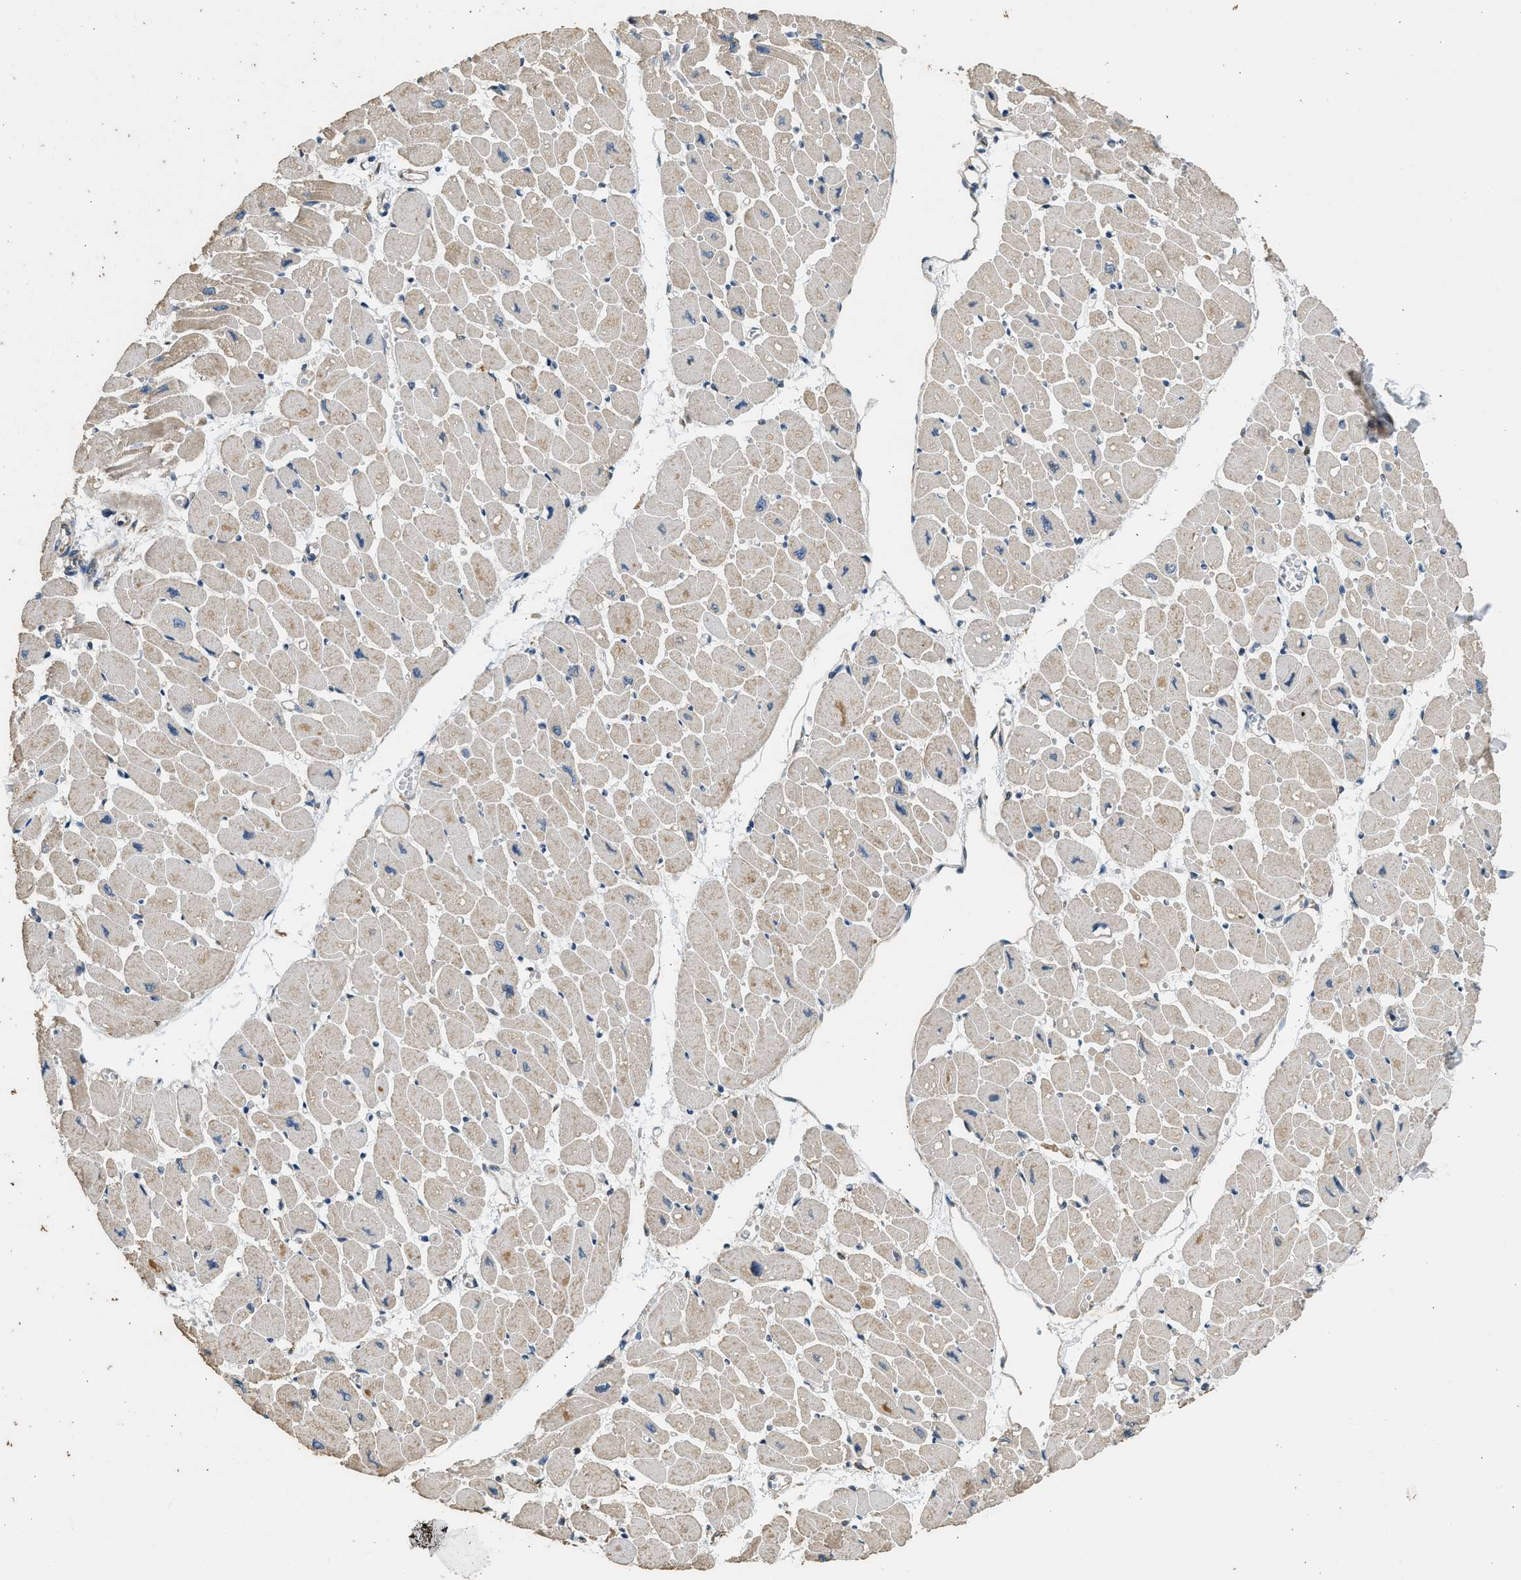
{"staining": {"intensity": "weak", "quantity": "25%-75%", "location": "cytoplasmic/membranous"}, "tissue": "heart muscle", "cell_type": "Cardiomyocytes", "image_type": "normal", "snomed": [{"axis": "morphology", "description": "Normal tissue, NOS"}, {"axis": "topography", "description": "Heart"}], "caption": "Immunohistochemistry of unremarkable human heart muscle reveals low levels of weak cytoplasmic/membranous staining in about 25%-75% of cardiomyocytes.", "gene": "PCLO", "patient": {"sex": "female", "age": 54}}